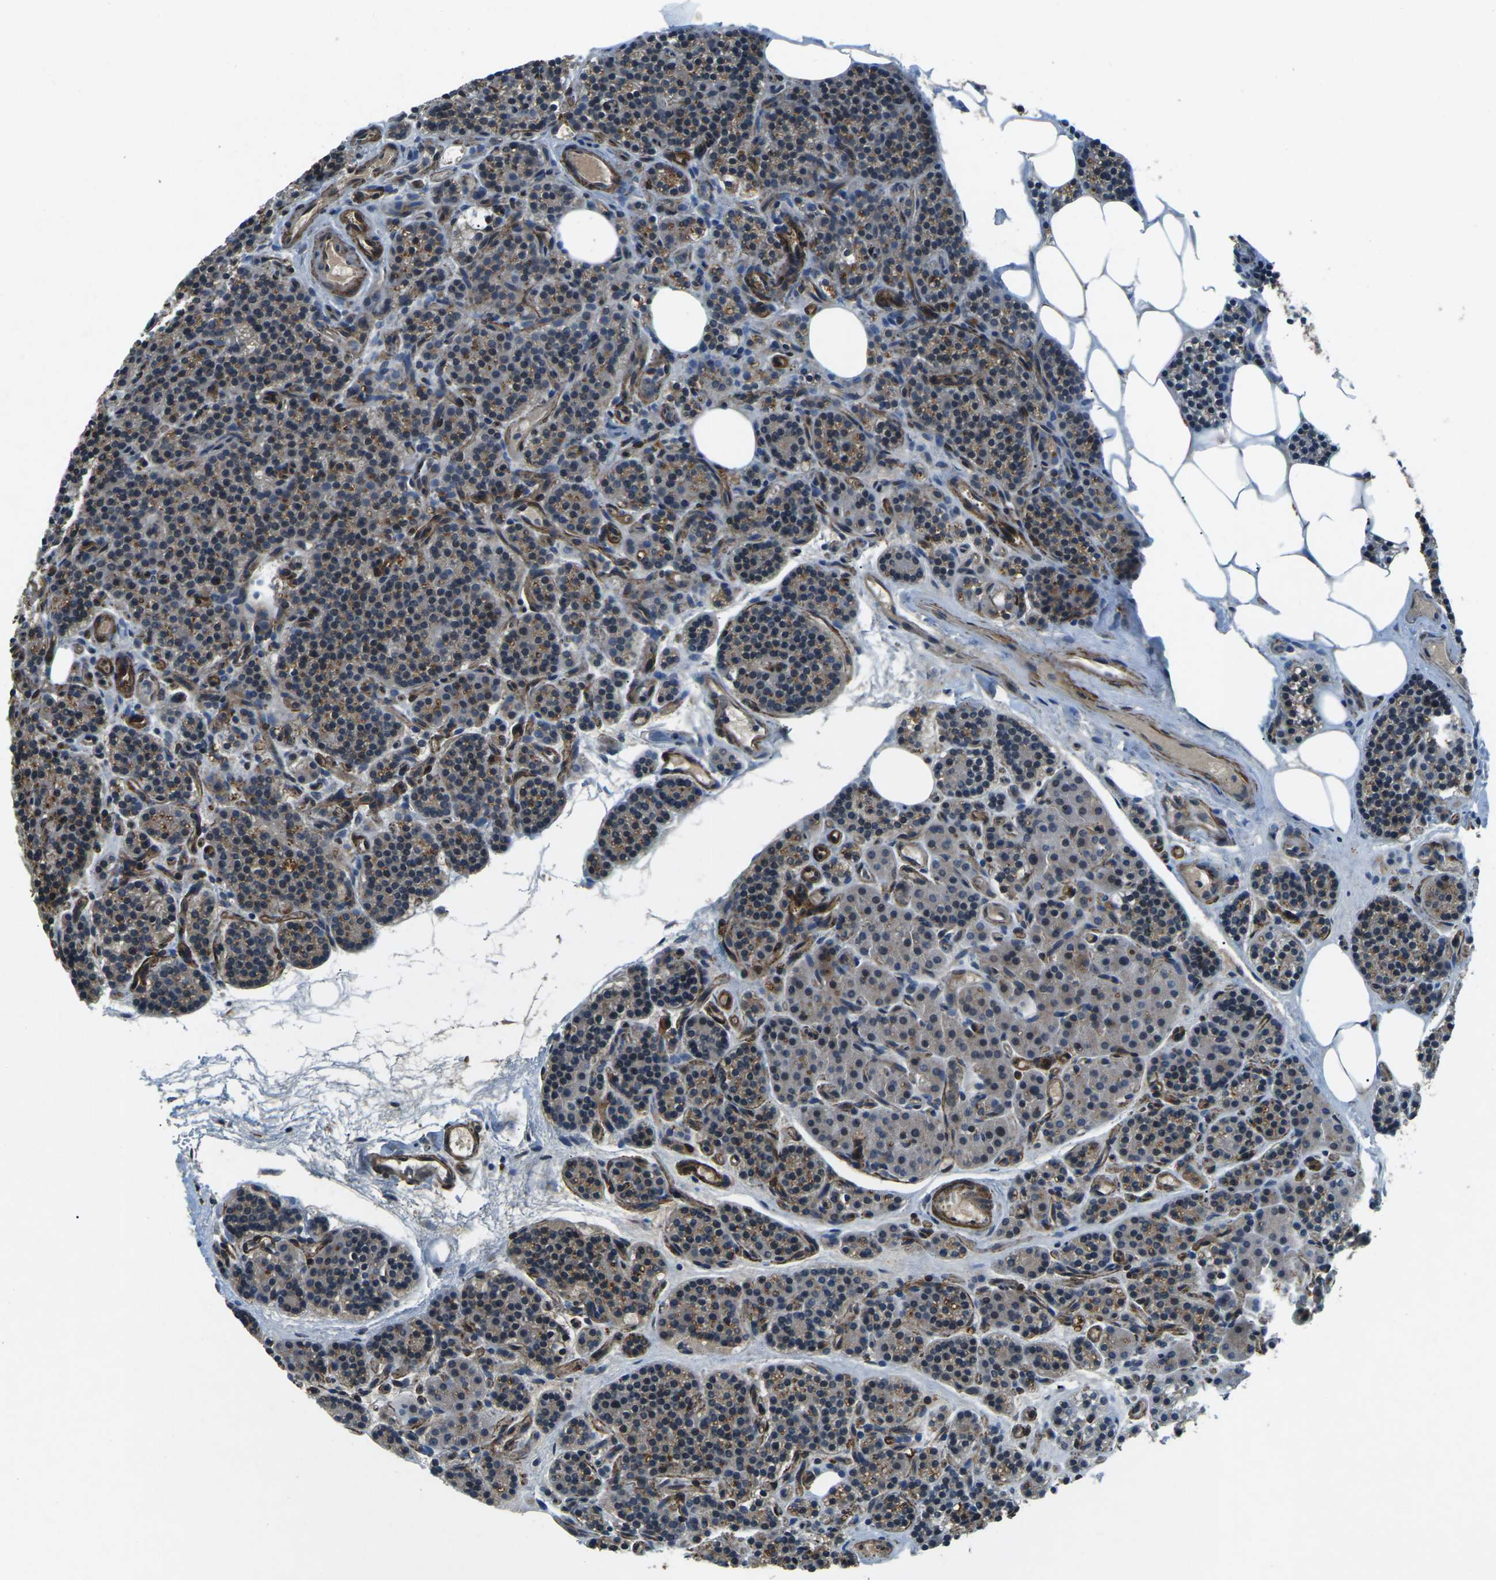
{"staining": {"intensity": "strong", "quantity": "25%-75%", "location": "cytoplasmic/membranous"}, "tissue": "parathyroid gland", "cell_type": "Glandular cells", "image_type": "normal", "snomed": [{"axis": "morphology", "description": "Normal tissue, NOS"}, {"axis": "morphology", "description": "Adenoma, NOS"}, {"axis": "topography", "description": "Parathyroid gland"}], "caption": "There is high levels of strong cytoplasmic/membranous staining in glandular cells of normal parathyroid gland, as demonstrated by immunohistochemical staining (brown color).", "gene": "AFAP1", "patient": {"sex": "female", "age": 74}}